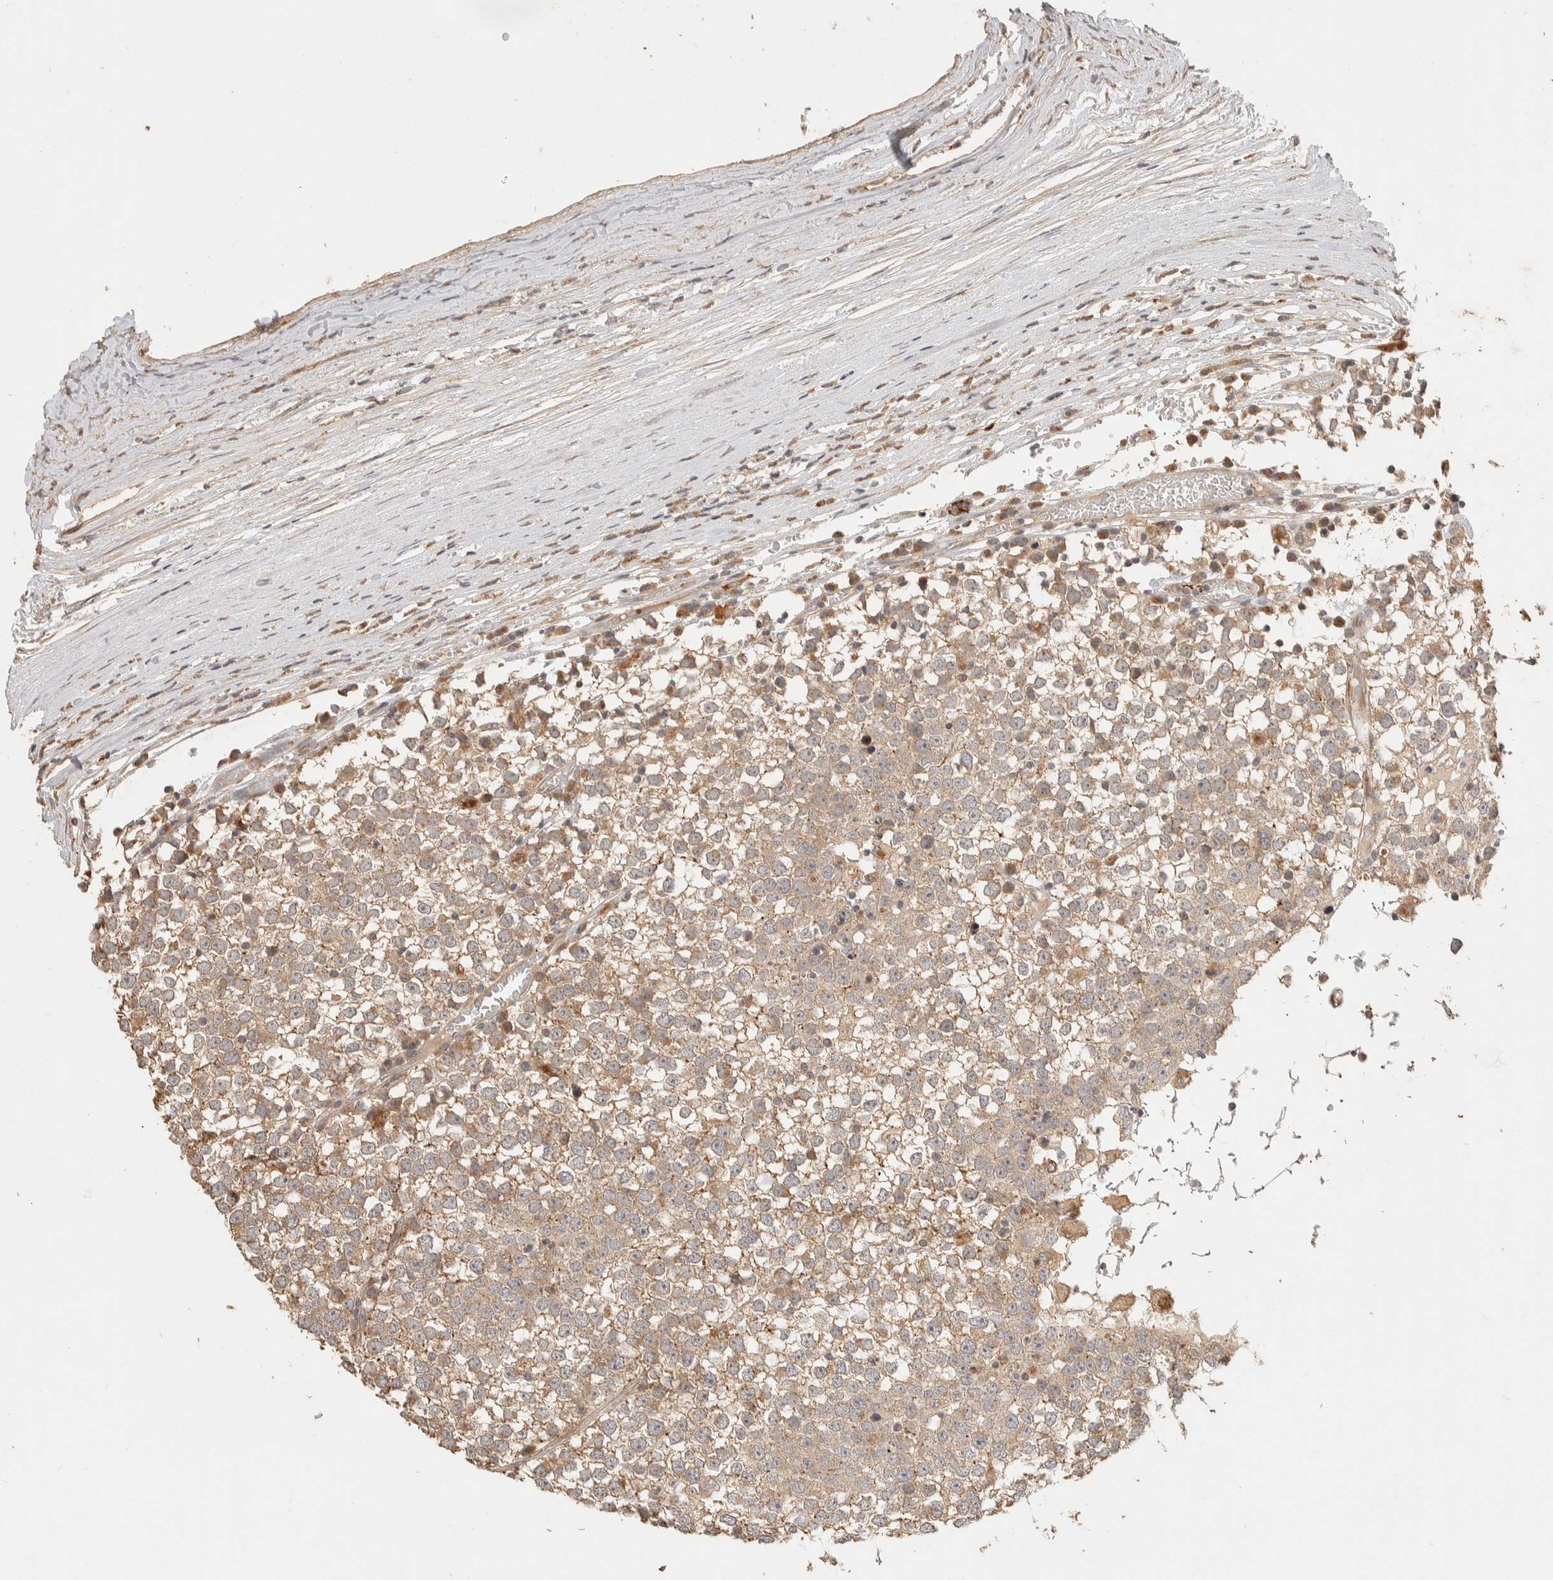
{"staining": {"intensity": "weak", "quantity": ">75%", "location": "cytoplasmic/membranous"}, "tissue": "testis cancer", "cell_type": "Tumor cells", "image_type": "cancer", "snomed": [{"axis": "morphology", "description": "Seminoma, NOS"}, {"axis": "topography", "description": "Testis"}], "caption": "DAB immunohistochemical staining of human testis cancer displays weak cytoplasmic/membranous protein positivity in approximately >75% of tumor cells.", "gene": "ITPA", "patient": {"sex": "male", "age": 65}}